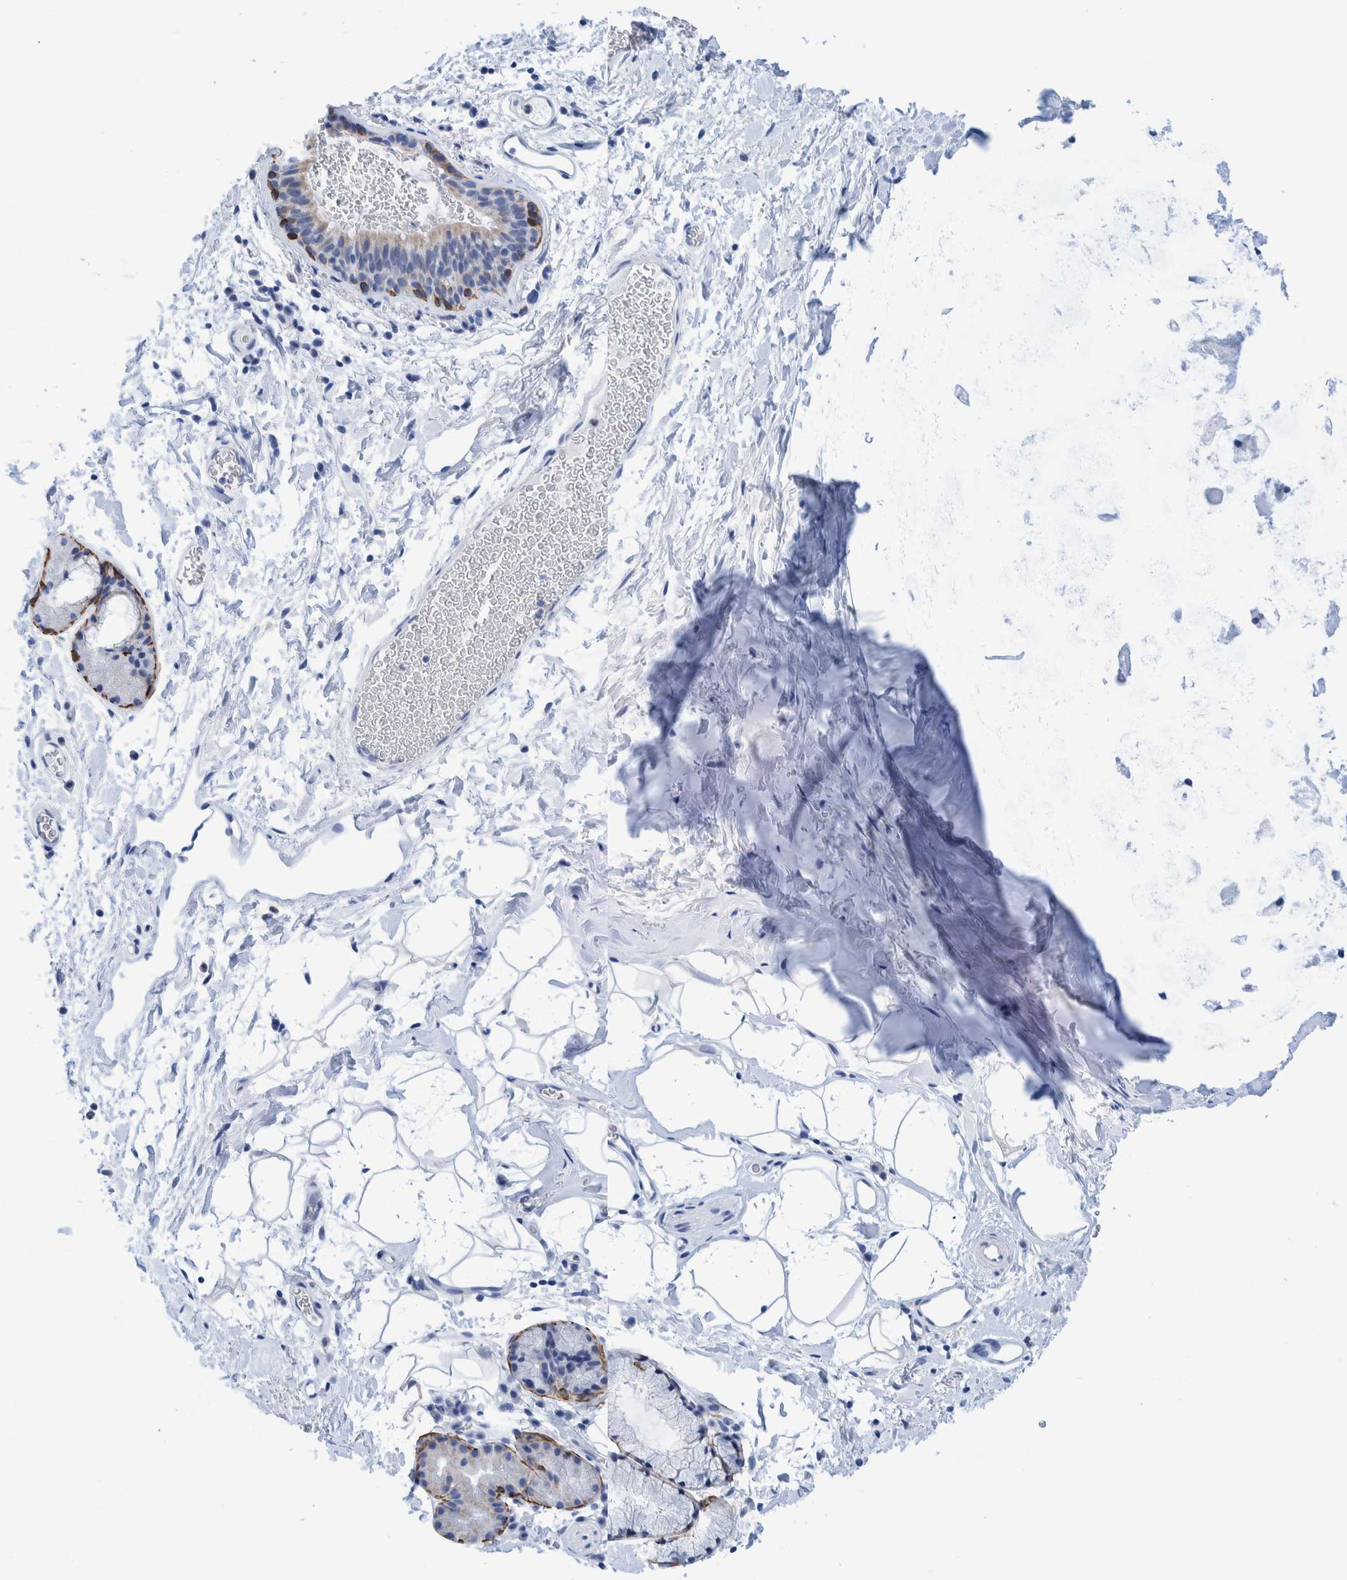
{"staining": {"intensity": "negative", "quantity": "none", "location": "none"}, "tissue": "bronchus", "cell_type": "Respiratory epithelial cells", "image_type": "normal", "snomed": [{"axis": "morphology", "description": "Normal tissue, NOS"}, {"axis": "topography", "description": "Cartilage tissue"}, {"axis": "topography", "description": "Bronchus"}], "caption": "Immunohistochemical staining of normal bronchus shows no significant expression in respiratory epithelial cells.", "gene": "KRT14", "patient": {"sex": "female", "age": 53}}